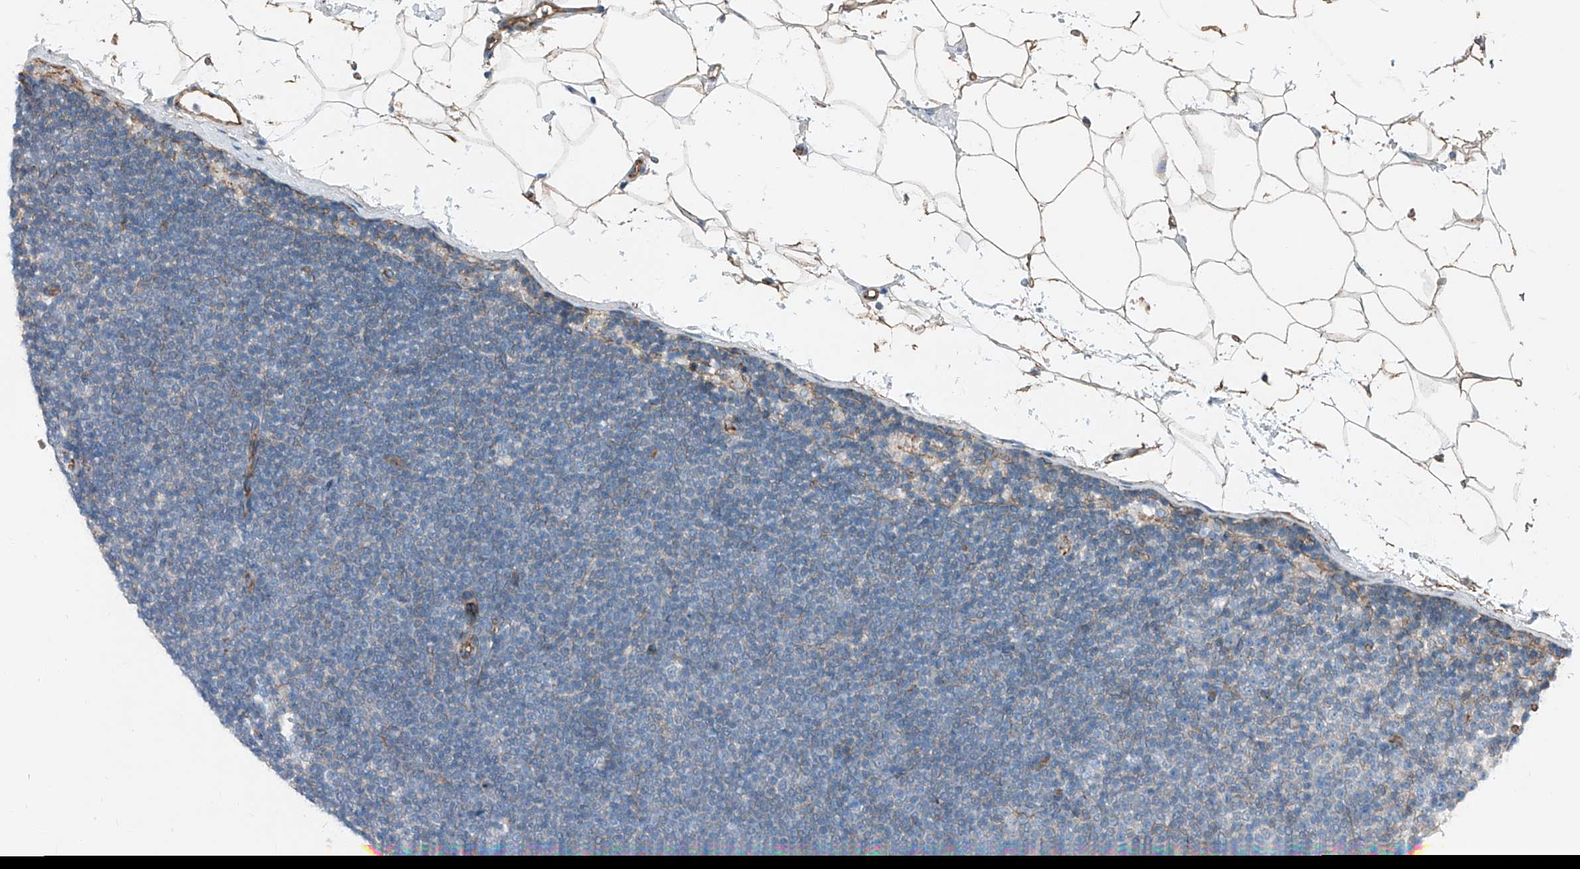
{"staining": {"intensity": "negative", "quantity": "none", "location": "none"}, "tissue": "lymphoma", "cell_type": "Tumor cells", "image_type": "cancer", "snomed": [{"axis": "morphology", "description": "Malignant lymphoma, non-Hodgkin's type, Low grade"}, {"axis": "topography", "description": "Lymph node"}], "caption": "Immunohistochemistry (IHC) micrograph of neoplastic tissue: human malignant lymphoma, non-Hodgkin's type (low-grade) stained with DAB displays no significant protein staining in tumor cells. (DAB (3,3'-diaminobenzidine) immunohistochemistry, high magnification).", "gene": "THEMIS2", "patient": {"sex": "female", "age": 53}}